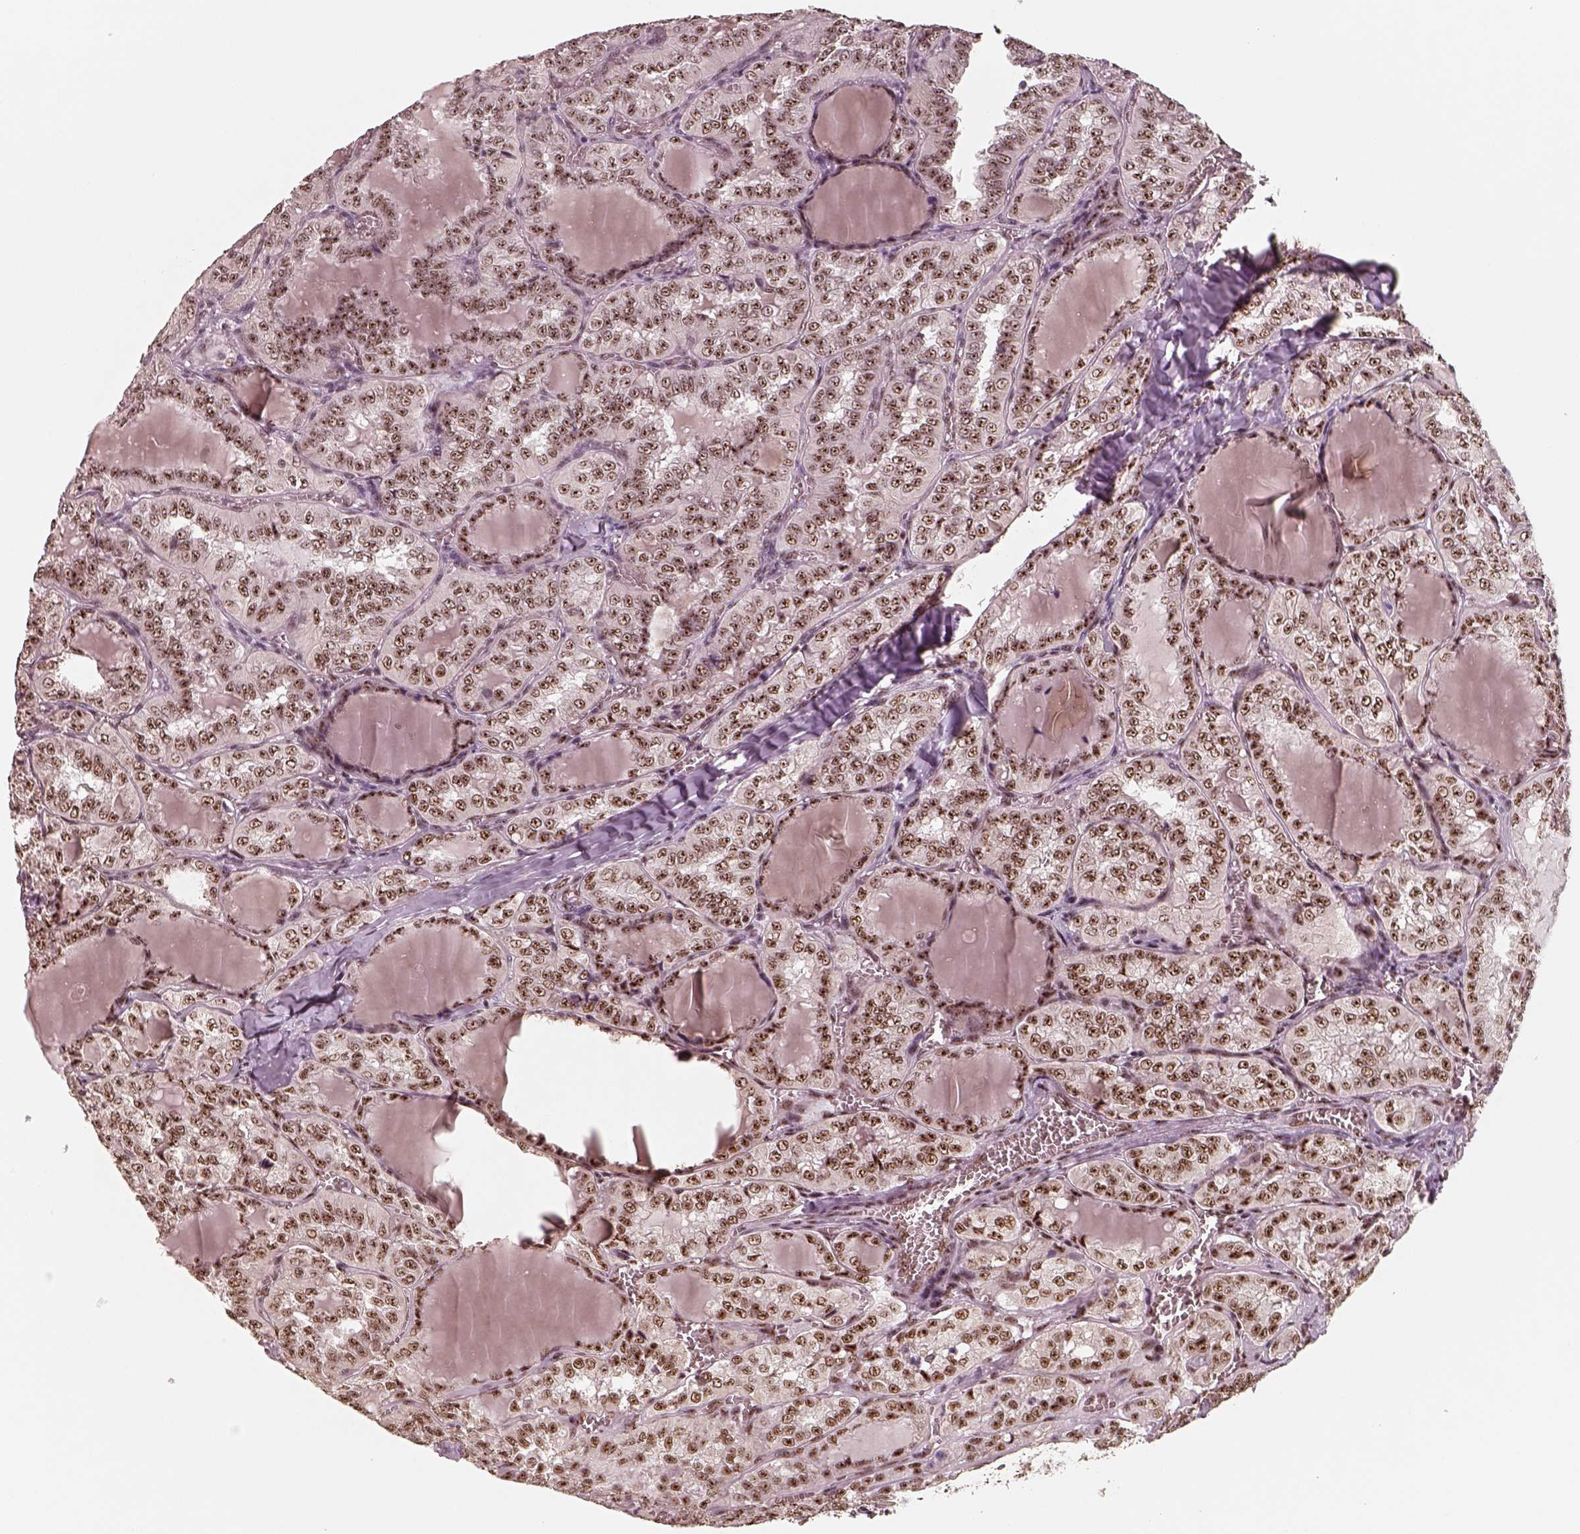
{"staining": {"intensity": "strong", "quantity": ">75%", "location": "nuclear"}, "tissue": "thyroid cancer", "cell_type": "Tumor cells", "image_type": "cancer", "snomed": [{"axis": "morphology", "description": "Papillary adenocarcinoma, NOS"}, {"axis": "topography", "description": "Thyroid gland"}], "caption": "Thyroid papillary adenocarcinoma was stained to show a protein in brown. There is high levels of strong nuclear positivity in about >75% of tumor cells.", "gene": "ATXN7L3", "patient": {"sex": "female", "age": 41}}